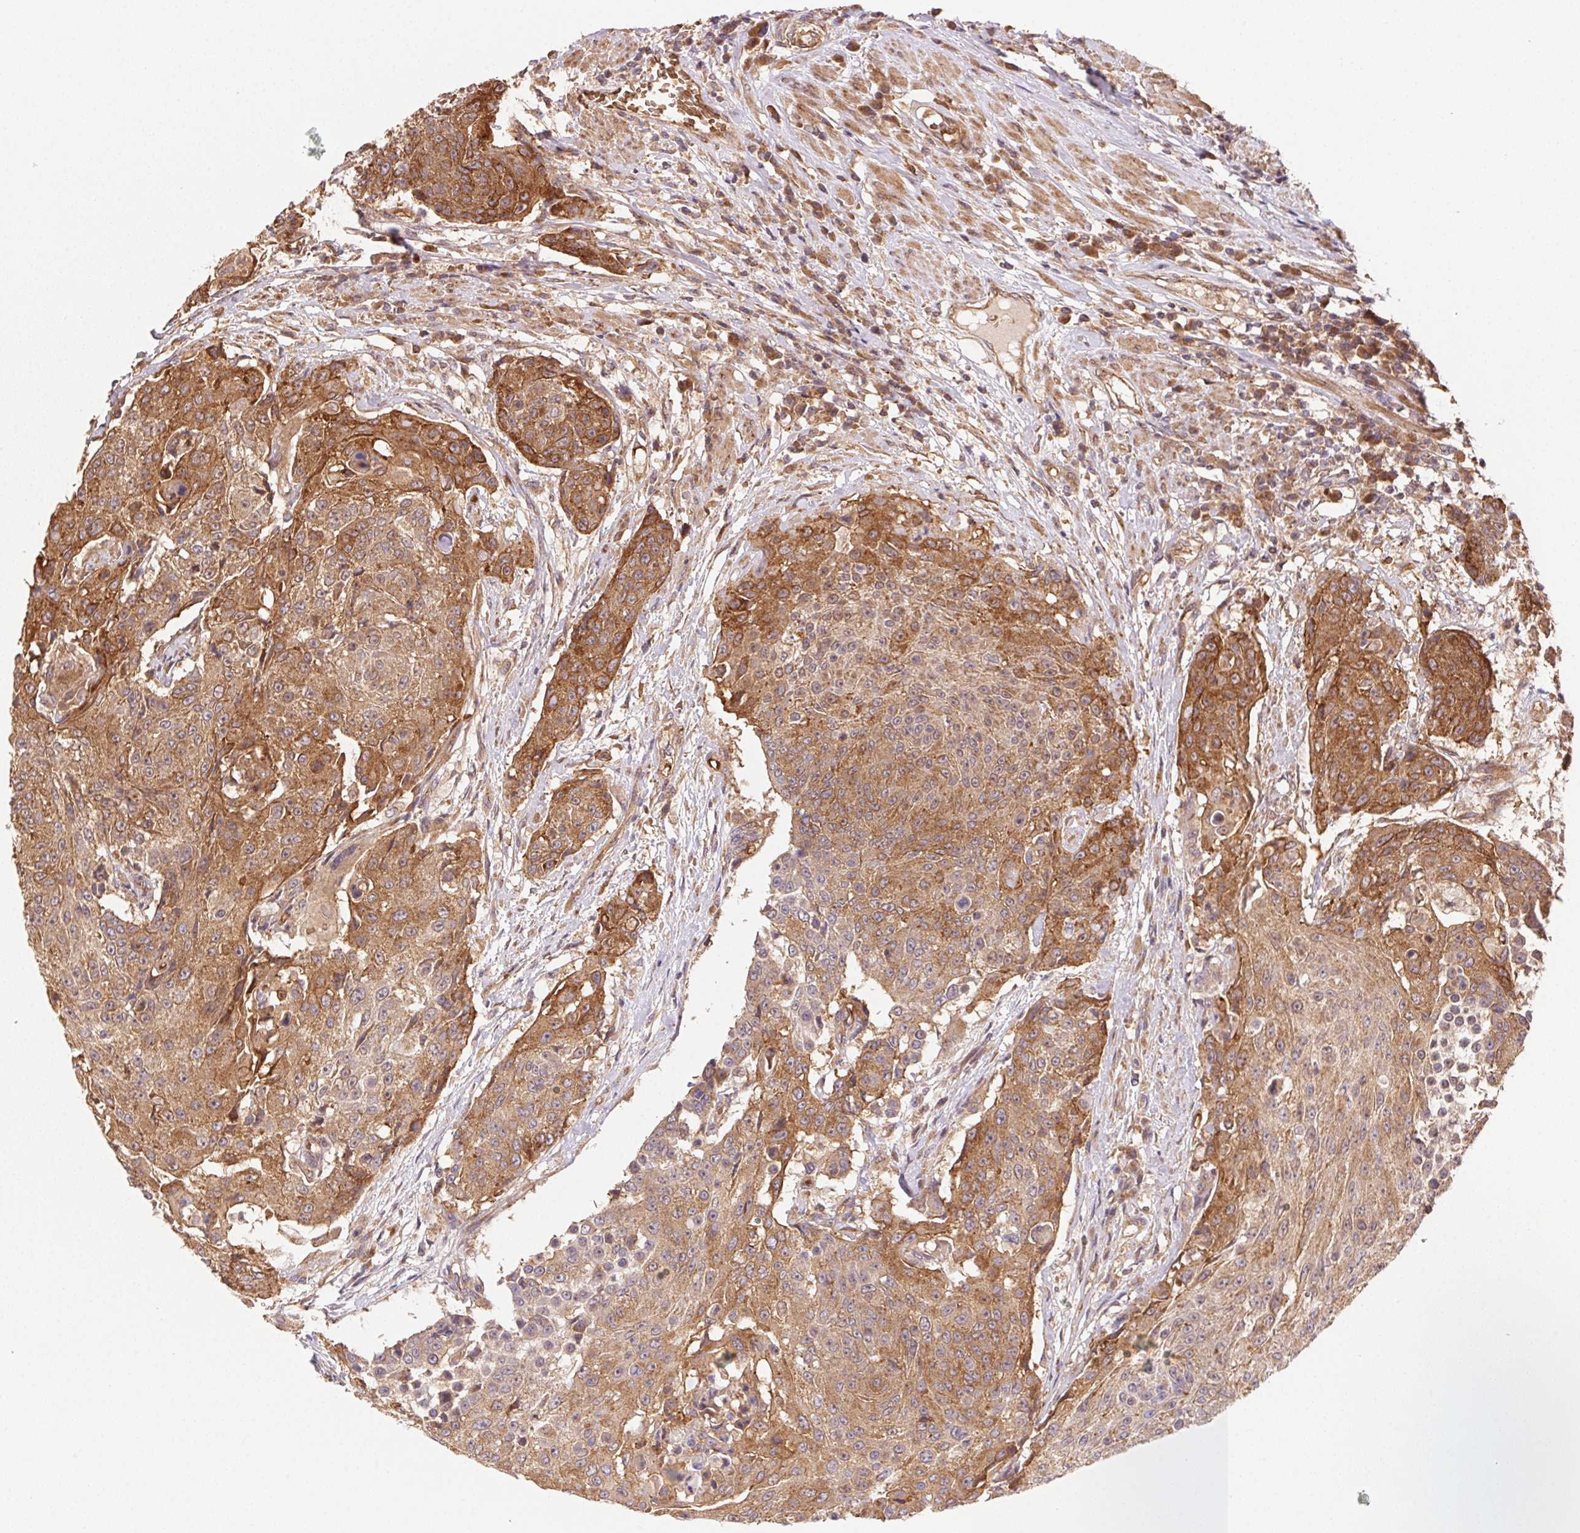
{"staining": {"intensity": "moderate", "quantity": ">75%", "location": "cytoplasmic/membranous"}, "tissue": "urothelial cancer", "cell_type": "Tumor cells", "image_type": "cancer", "snomed": [{"axis": "morphology", "description": "Urothelial carcinoma, High grade"}, {"axis": "topography", "description": "Urinary bladder"}], "caption": "Immunohistochemical staining of urothelial carcinoma (high-grade) shows moderate cytoplasmic/membranous protein expression in about >75% of tumor cells. The protein of interest is shown in brown color, while the nuclei are stained blue.", "gene": "USE1", "patient": {"sex": "female", "age": 63}}